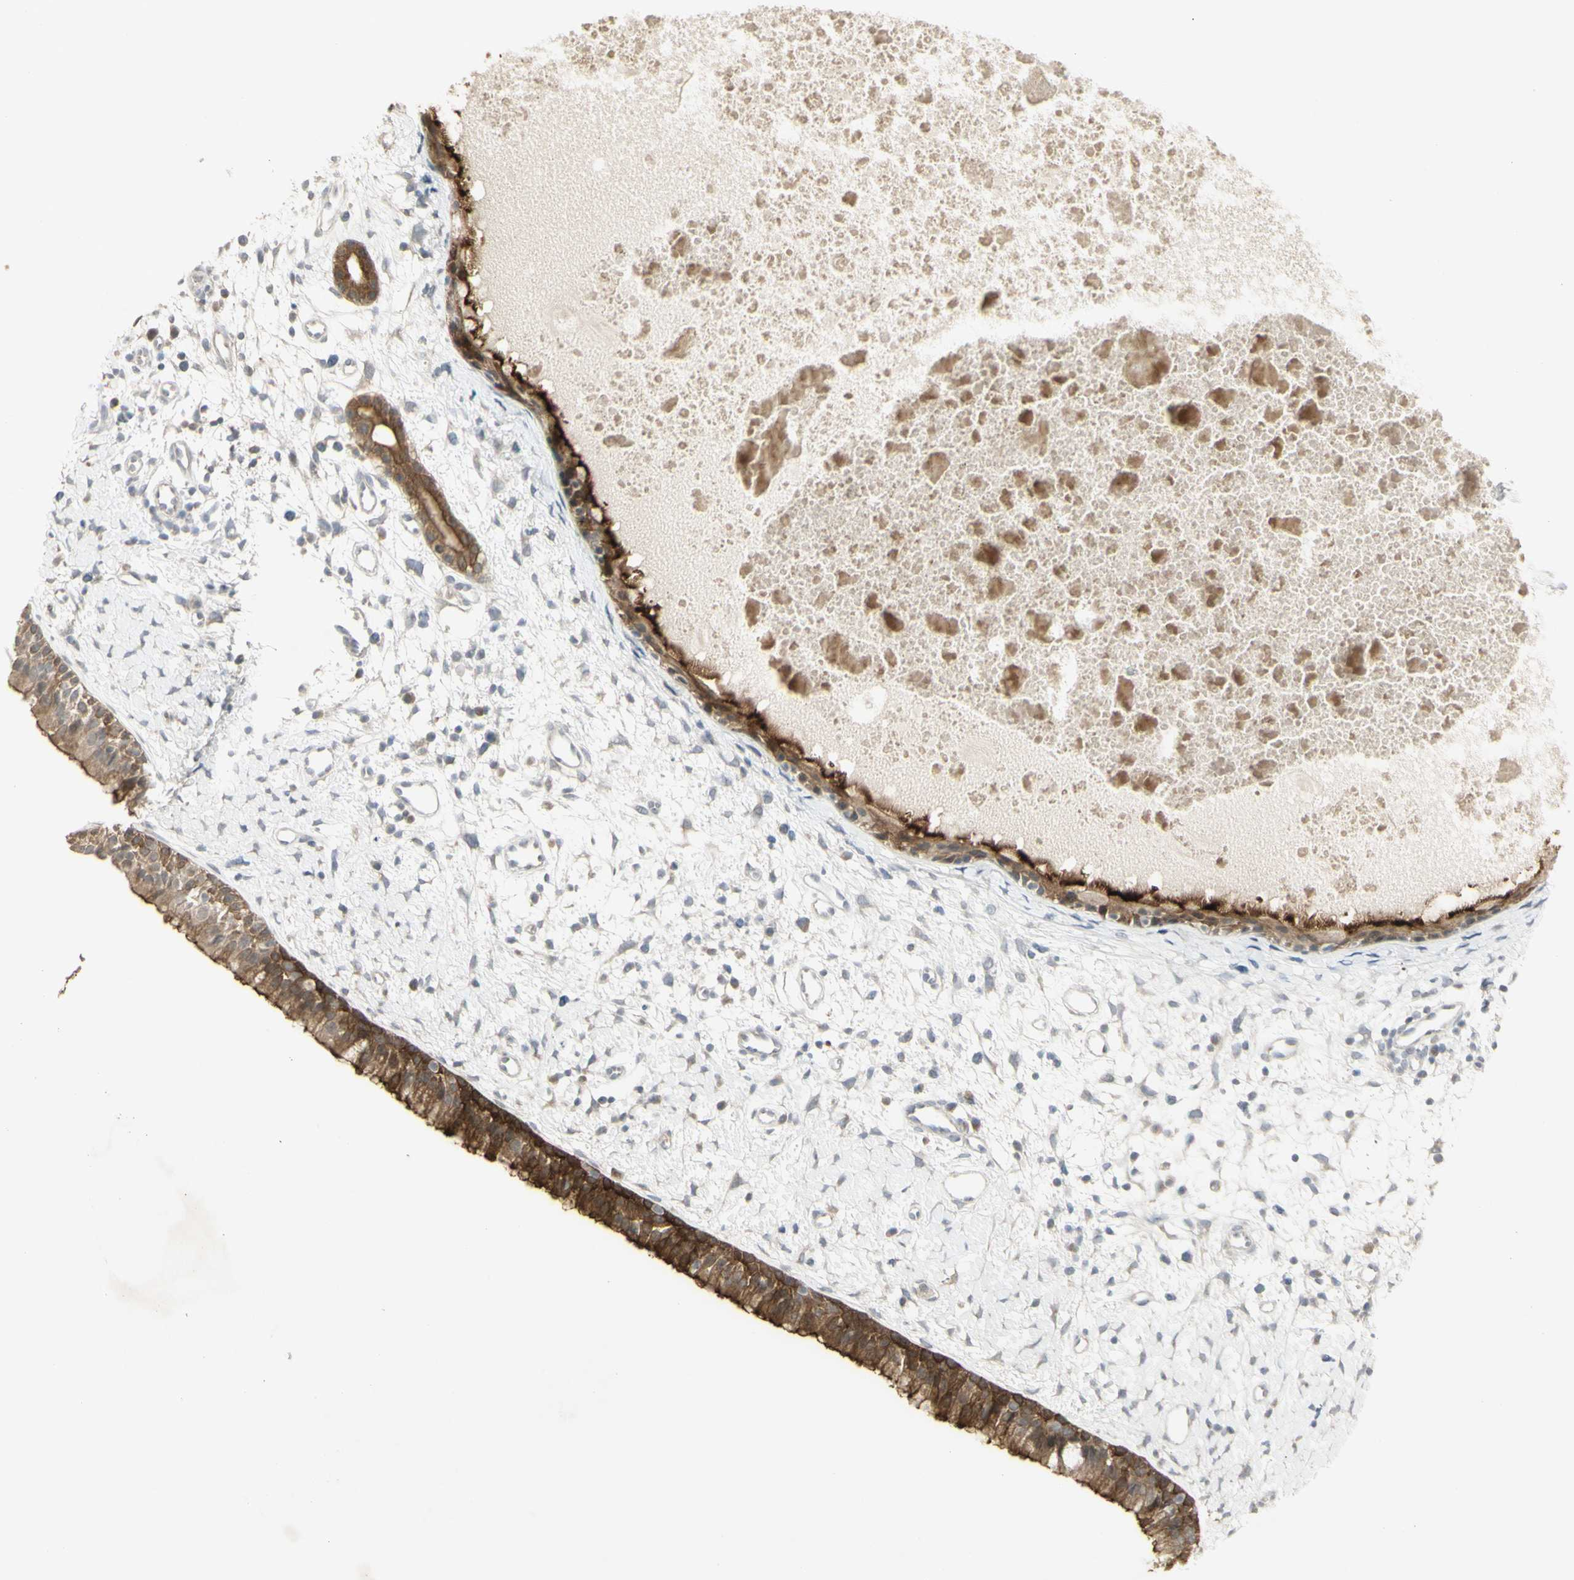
{"staining": {"intensity": "strong", "quantity": ">75%", "location": "cytoplasmic/membranous"}, "tissue": "nasopharynx", "cell_type": "Respiratory epithelial cells", "image_type": "normal", "snomed": [{"axis": "morphology", "description": "Normal tissue, NOS"}, {"axis": "topography", "description": "Nasopharynx"}], "caption": "Human nasopharynx stained for a protein (brown) reveals strong cytoplasmic/membranous positive expression in about >75% of respiratory epithelial cells.", "gene": "C1orf116", "patient": {"sex": "male", "age": 22}}